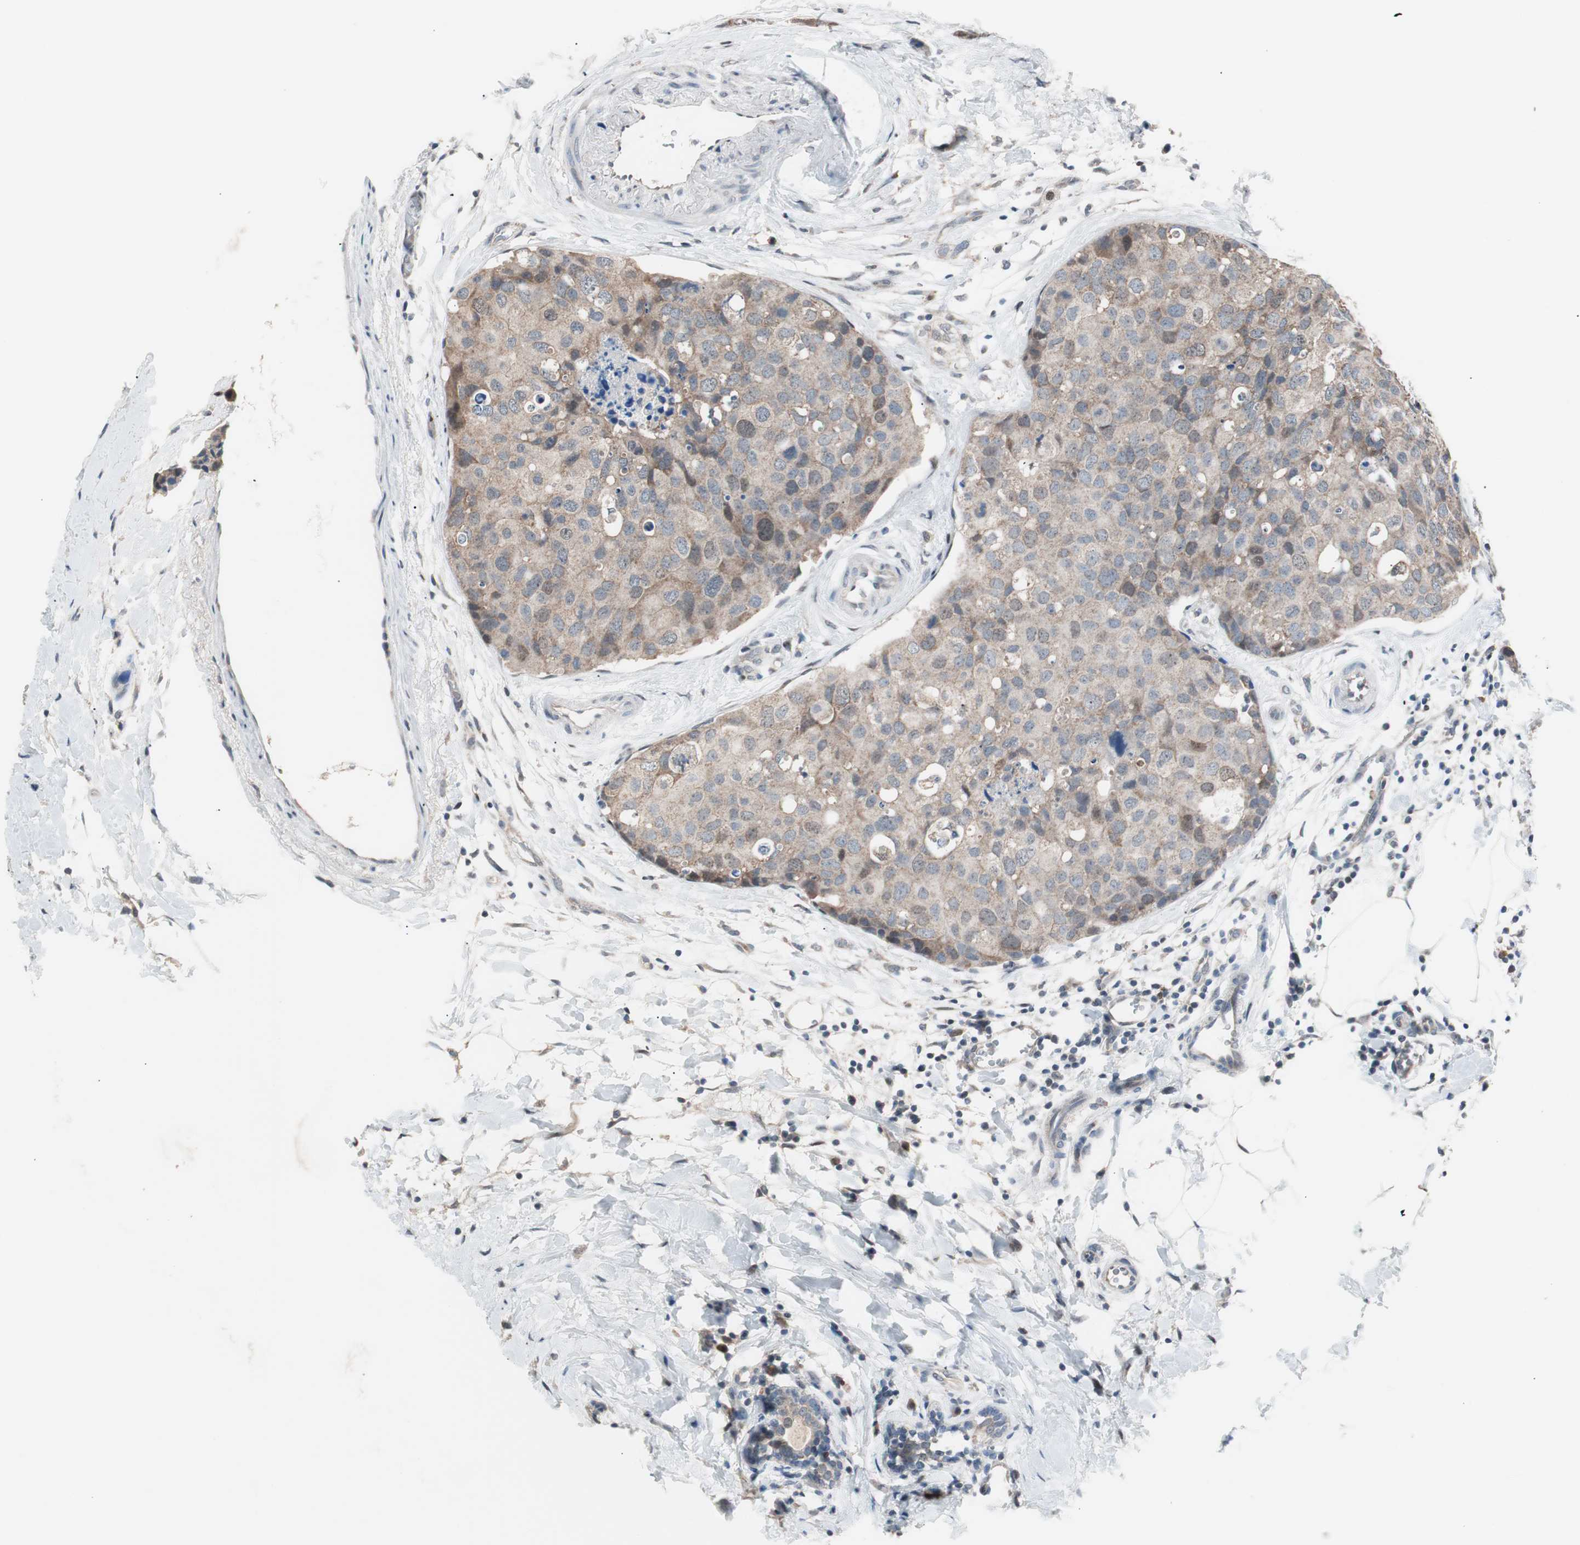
{"staining": {"intensity": "weak", "quantity": "25%-75%", "location": "cytoplasmic/membranous"}, "tissue": "breast cancer", "cell_type": "Tumor cells", "image_type": "cancer", "snomed": [{"axis": "morphology", "description": "Normal tissue, NOS"}, {"axis": "morphology", "description": "Duct carcinoma"}, {"axis": "topography", "description": "Breast"}], "caption": "Immunohistochemistry (IHC) staining of infiltrating ductal carcinoma (breast), which demonstrates low levels of weak cytoplasmic/membranous staining in about 25%-75% of tumor cells indicating weak cytoplasmic/membranous protein expression. The staining was performed using DAB (3,3'-diaminobenzidine) (brown) for protein detection and nuclei were counterstained in hematoxylin (blue).", "gene": "POLH", "patient": {"sex": "female", "age": 50}}